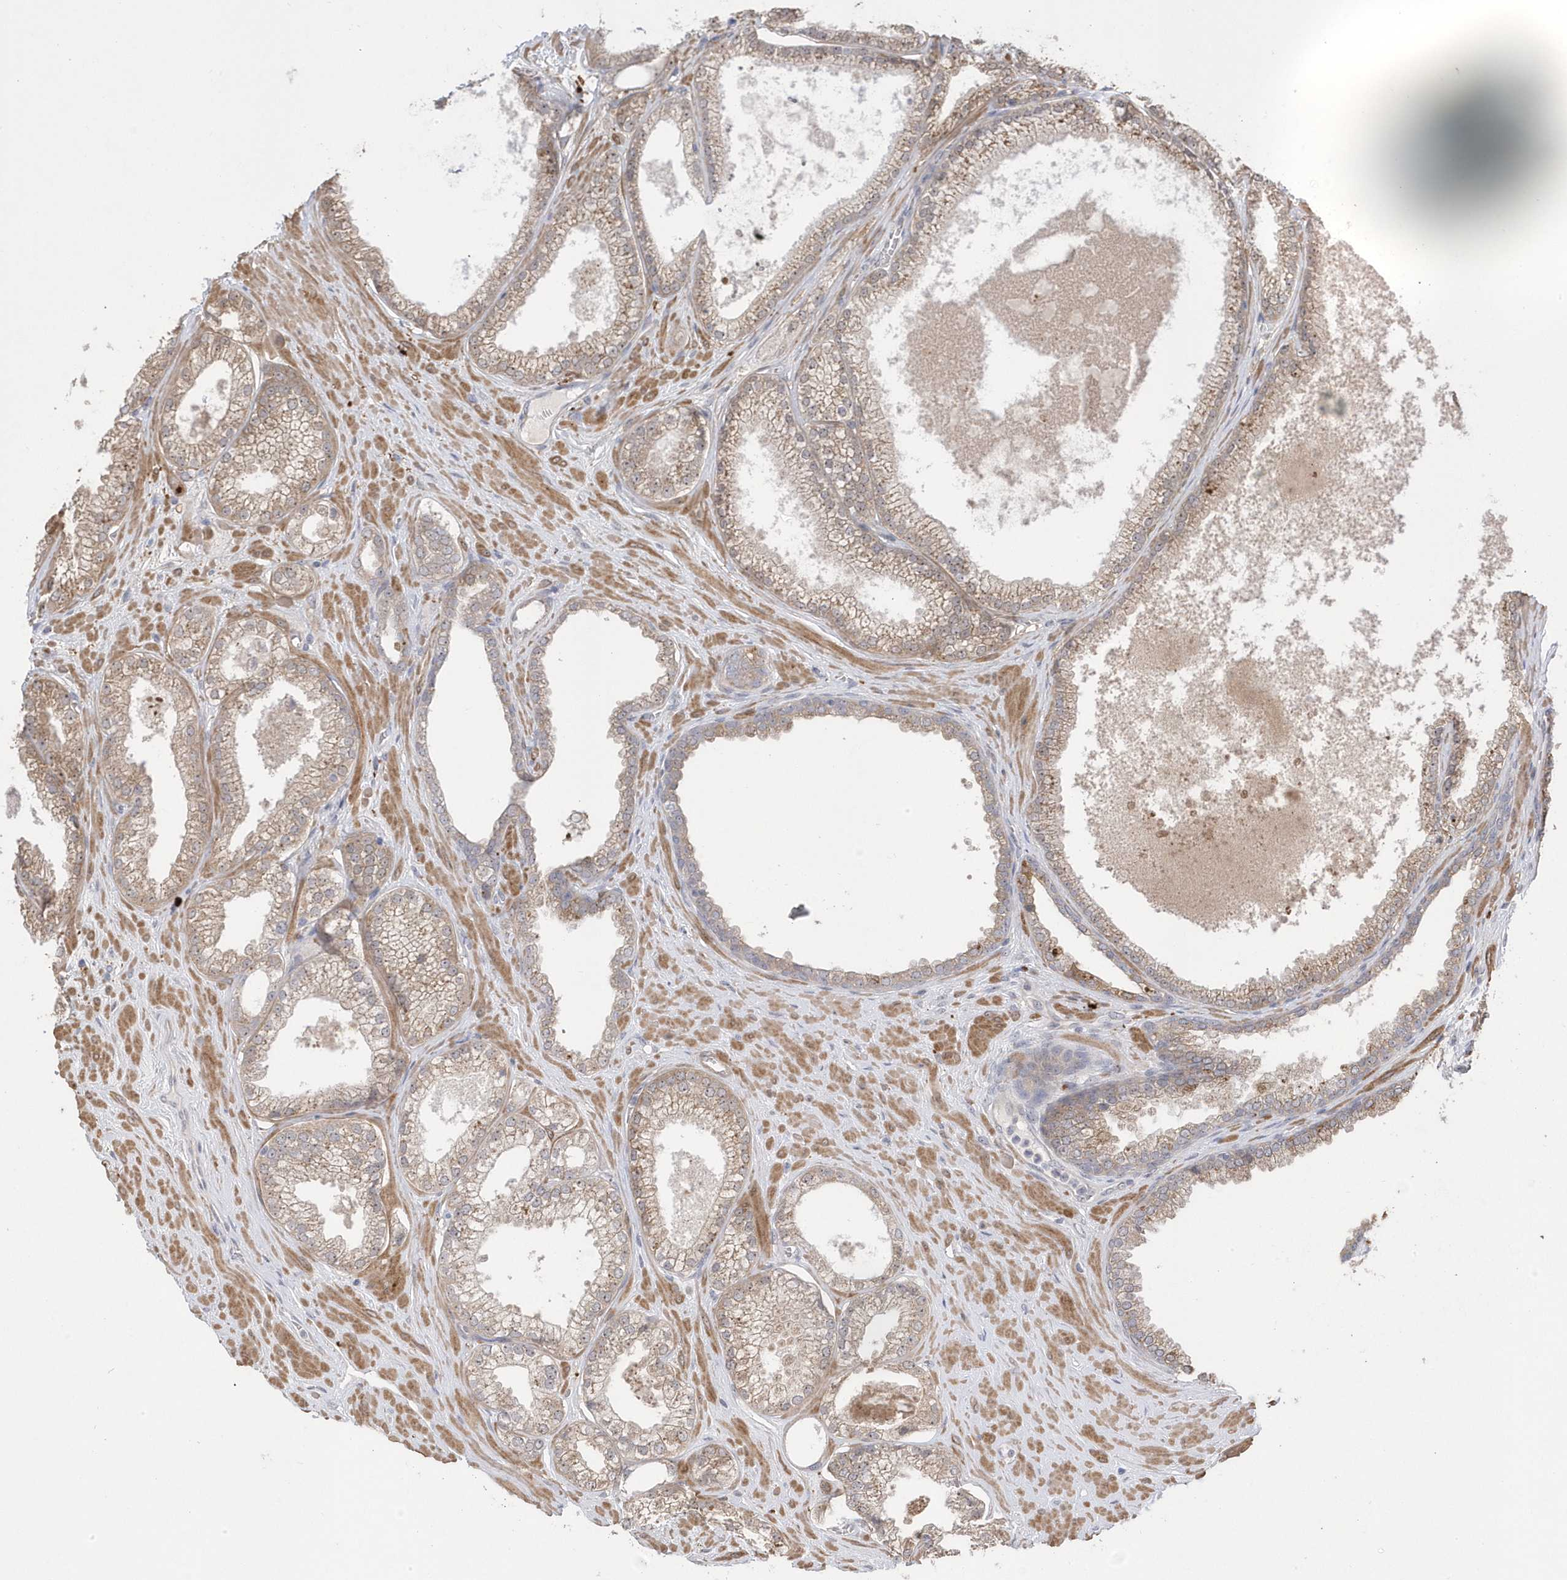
{"staining": {"intensity": "weak", "quantity": ">75%", "location": "cytoplasmic/membranous"}, "tissue": "prostate cancer", "cell_type": "Tumor cells", "image_type": "cancer", "snomed": [{"axis": "morphology", "description": "Adenocarcinoma, Low grade"}, {"axis": "topography", "description": "Prostate"}], "caption": "Immunohistochemistry (DAB (3,3'-diaminobenzidine)) staining of human adenocarcinoma (low-grade) (prostate) demonstrates weak cytoplasmic/membranous protein staining in about >75% of tumor cells. The staining is performed using DAB (3,3'-diaminobenzidine) brown chromogen to label protein expression. The nuclei are counter-stained blue using hematoxylin.", "gene": "GTPBP6", "patient": {"sex": "male", "age": 62}}